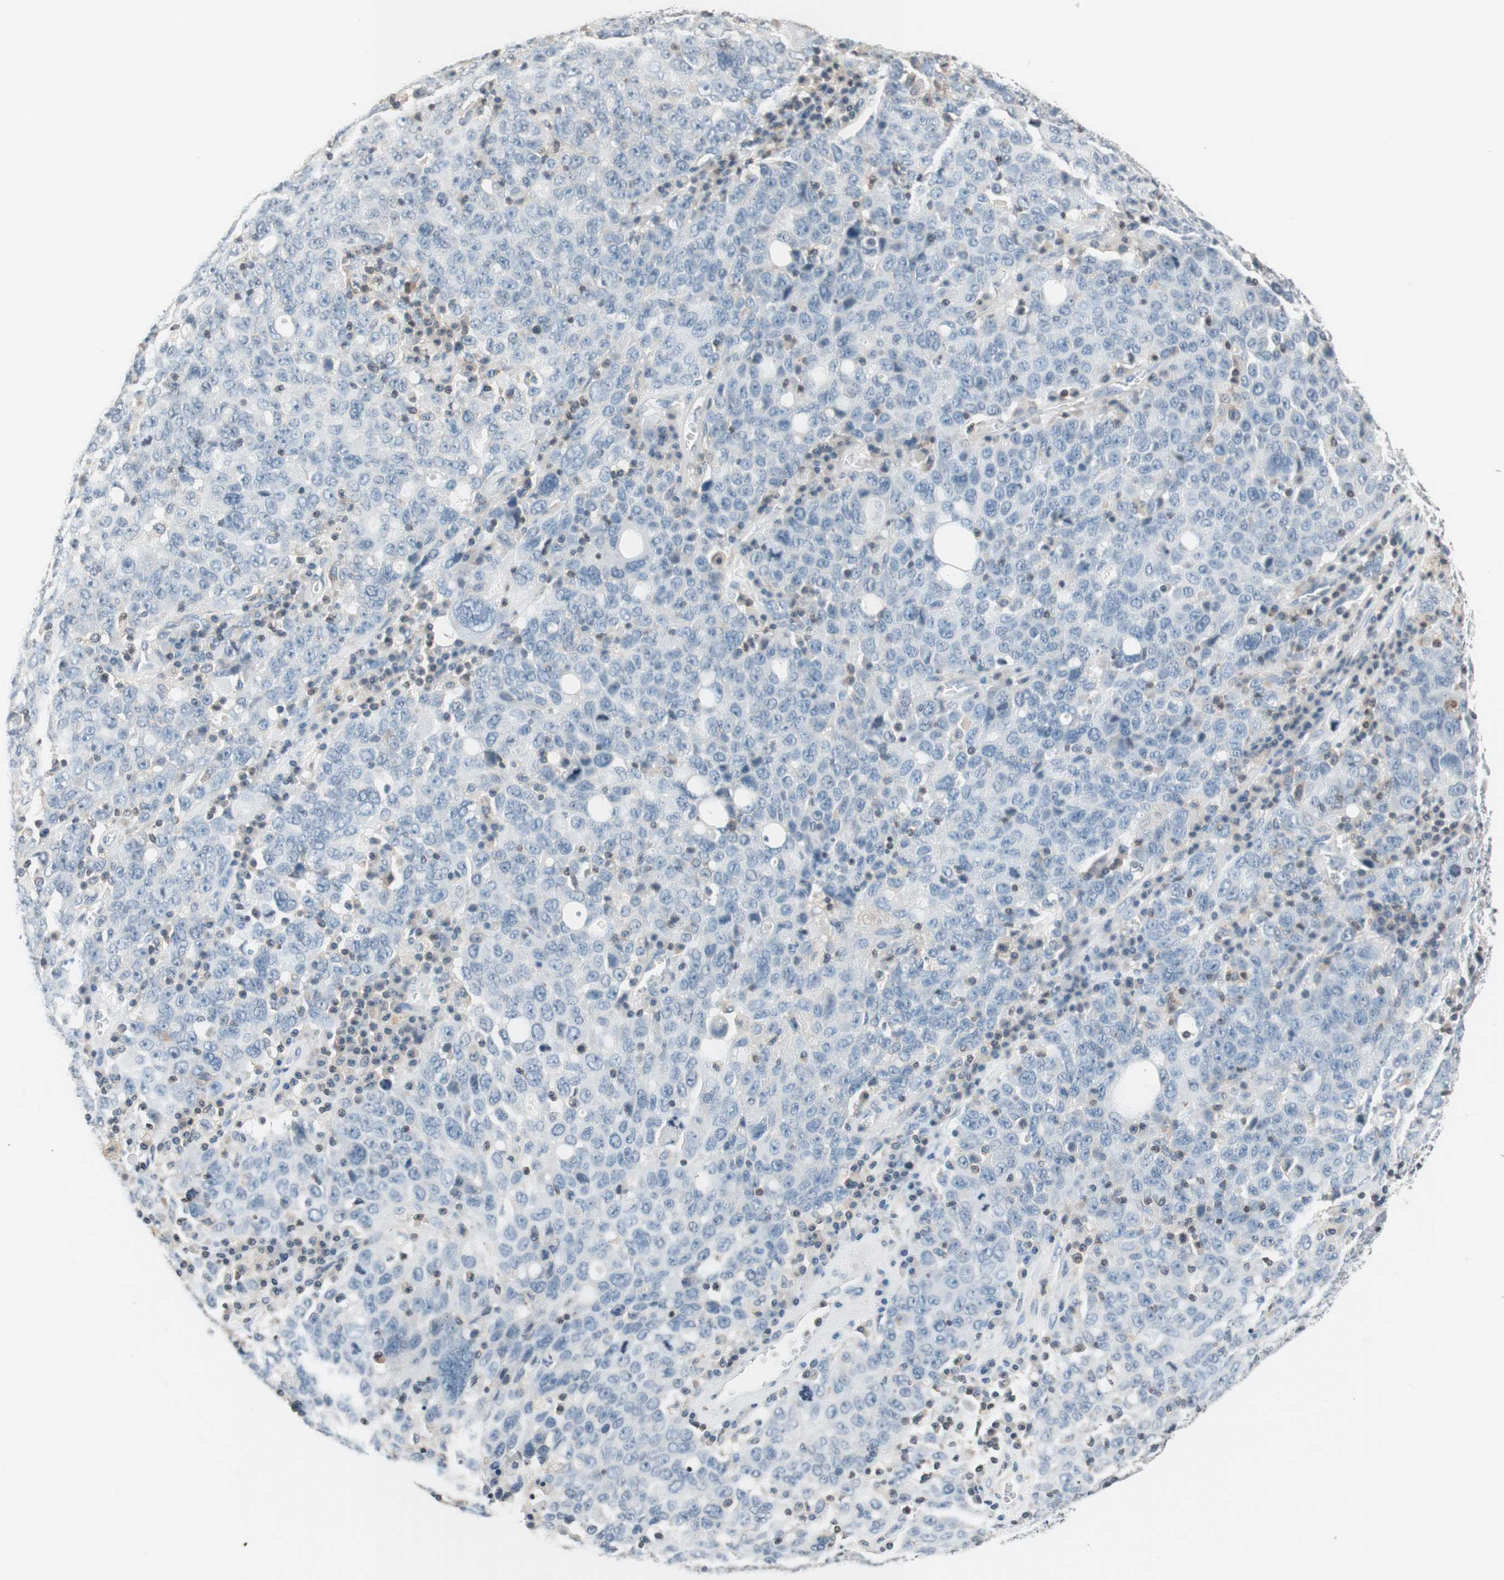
{"staining": {"intensity": "negative", "quantity": "none", "location": "none"}, "tissue": "ovarian cancer", "cell_type": "Tumor cells", "image_type": "cancer", "snomed": [{"axis": "morphology", "description": "Carcinoma, endometroid"}, {"axis": "topography", "description": "Ovary"}], "caption": "Ovarian endometroid carcinoma was stained to show a protein in brown. There is no significant staining in tumor cells.", "gene": "WIPF1", "patient": {"sex": "female", "age": 62}}